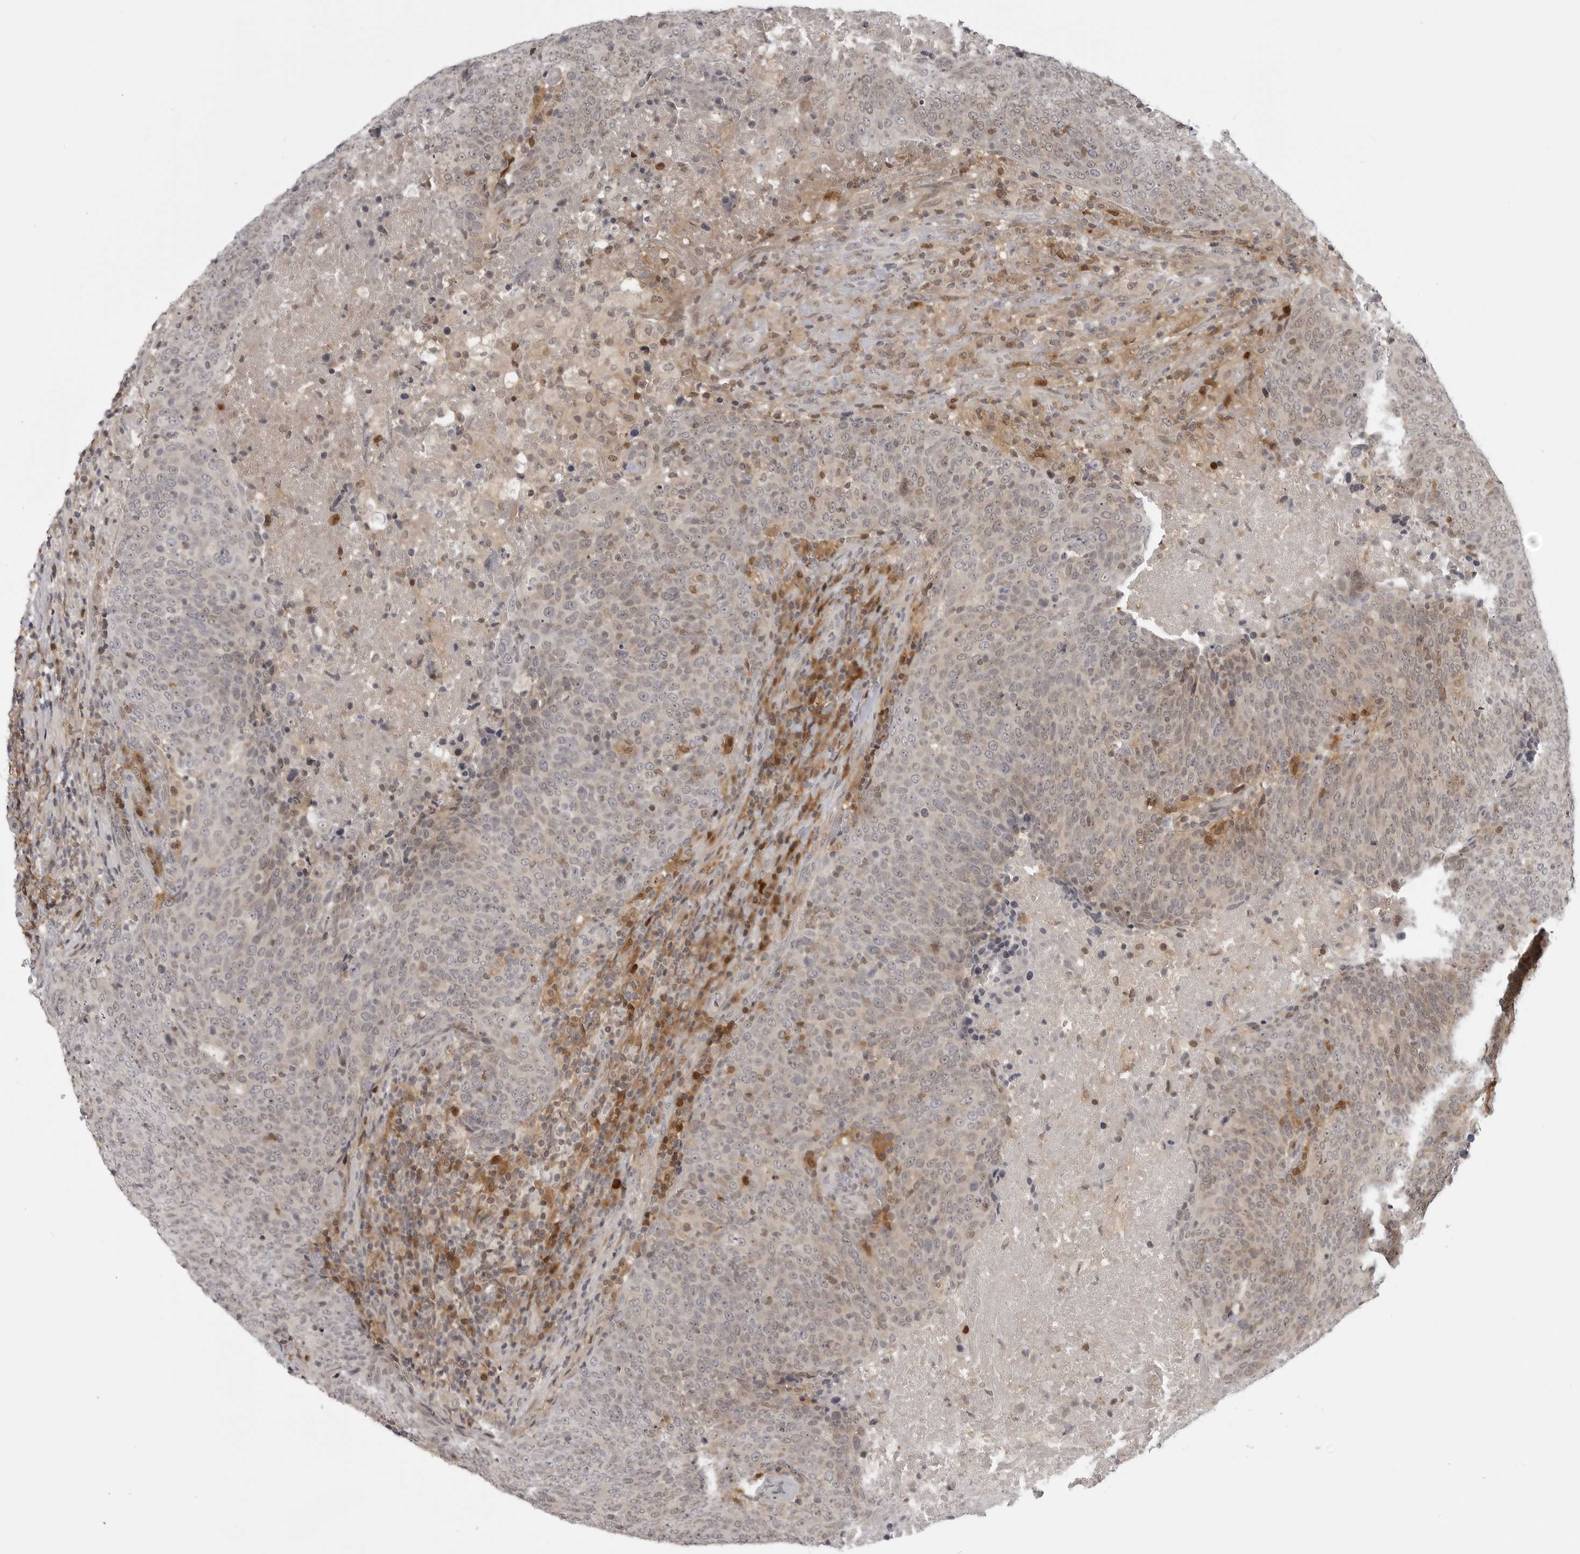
{"staining": {"intensity": "weak", "quantity": "<25%", "location": "nuclear"}, "tissue": "head and neck cancer", "cell_type": "Tumor cells", "image_type": "cancer", "snomed": [{"axis": "morphology", "description": "Squamous cell carcinoma, NOS"}, {"axis": "morphology", "description": "Squamous cell carcinoma, metastatic, NOS"}, {"axis": "topography", "description": "Lymph node"}, {"axis": "topography", "description": "Head-Neck"}], "caption": "Immunohistochemistry histopathology image of neoplastic tissue: head and neck cancer stained with DAB displays no significant protein positivity in tumor cells. (DAB (3,3'-diaminobenzidine) IHC with hematoxylin counter stain).", "gene": "CTIF", "patient": {"sex": "male", "age": 62}}